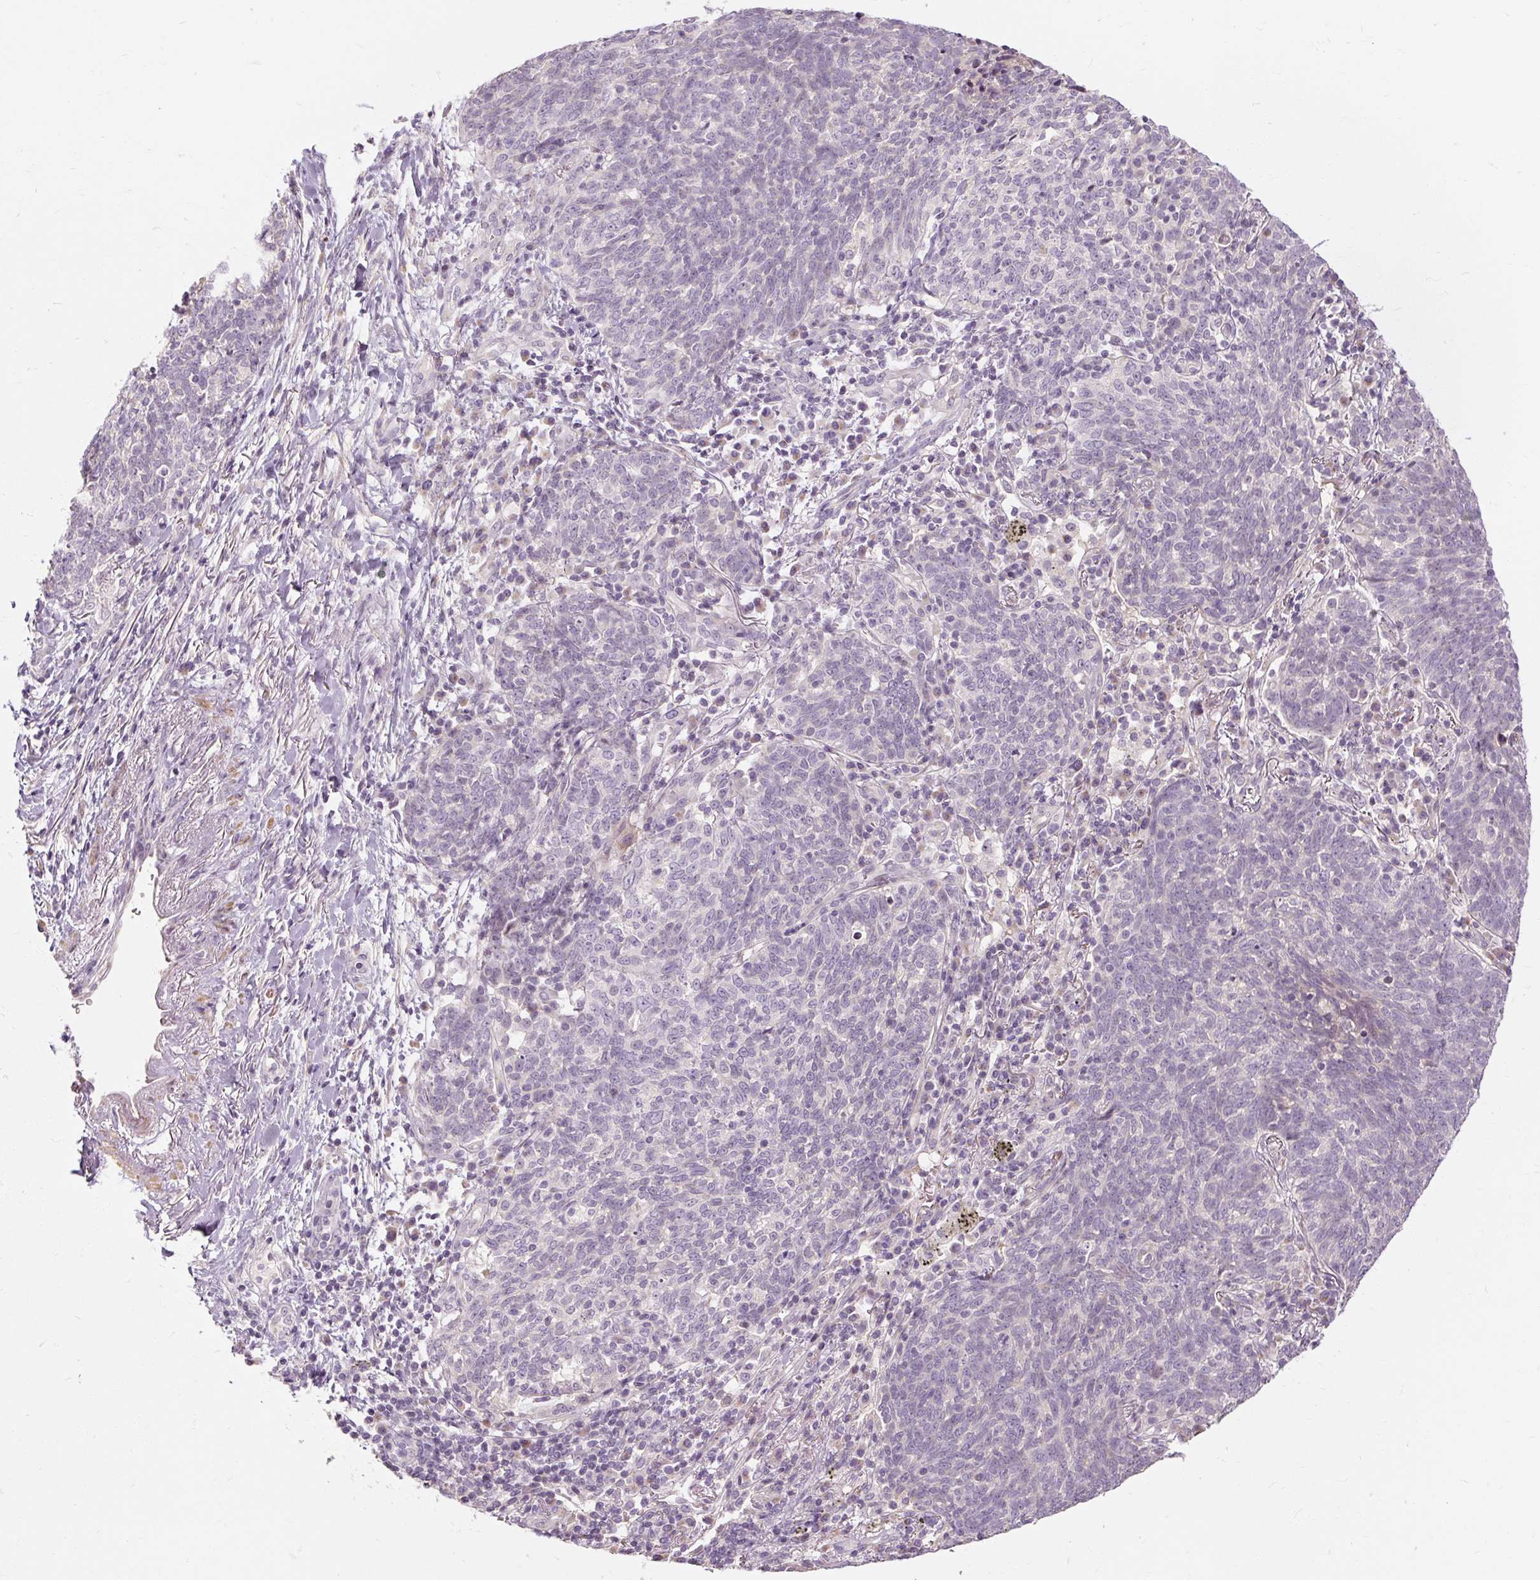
{"staining": {"intensity": "negative", "quantity": "none", "location": "none"}, "tissue": "lung cancer", "cell_type": "Tumor cells", "image_type": "cancer", "snomed": [{"axis": "morphology", "description": "Squamous cell carcinoma, NOS"}, {"axis": "topography", "description": "Lung"}], "caption": "The micrograph demonstrates no significant positivity in tumor cells of lung cancer (squamous cell carcinoma).", "gene": "CAPN3", "patient": {"sex": "female", "age": 72}}